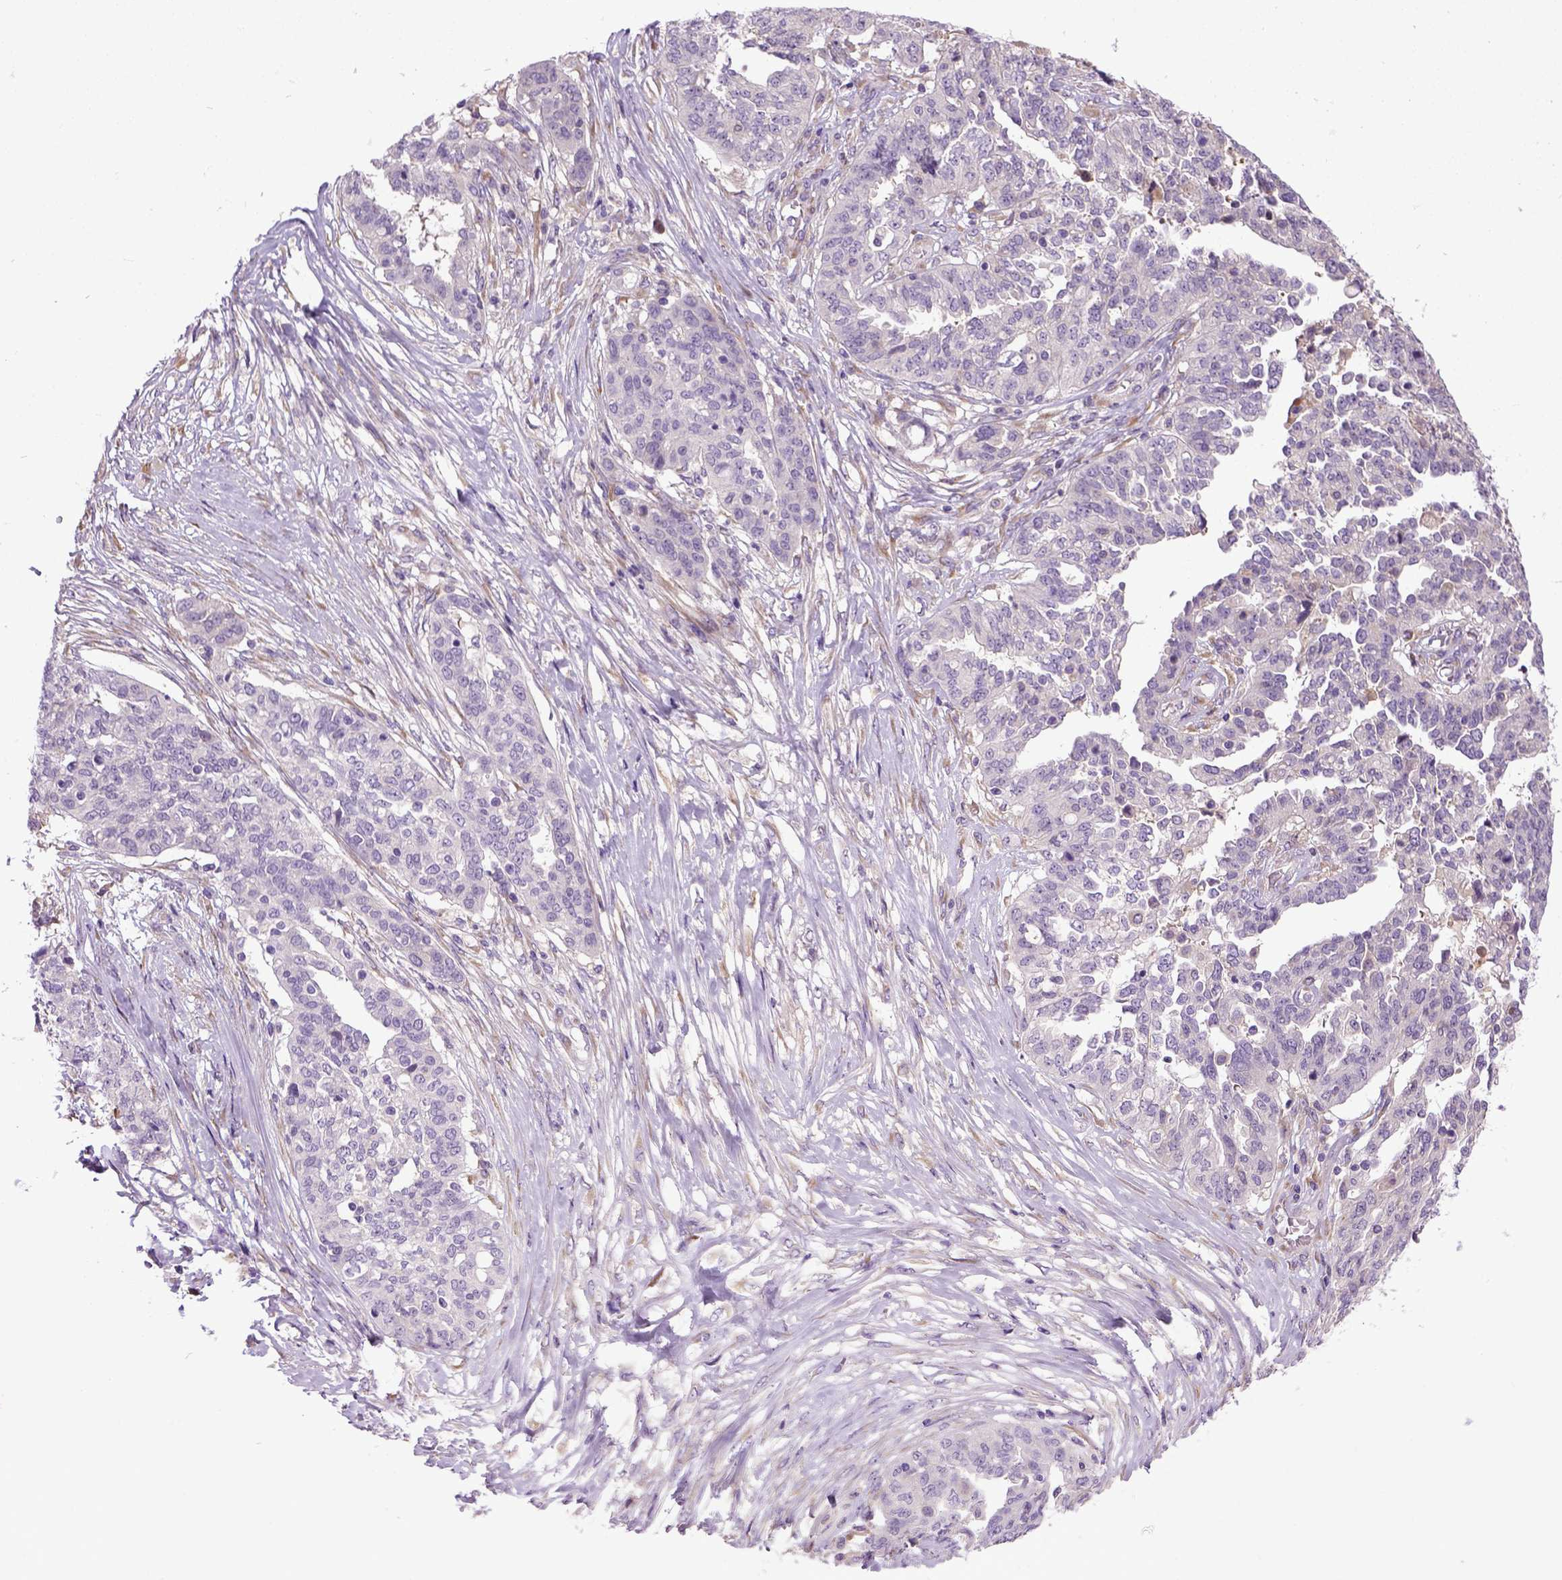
{"staining": {"intensity": "negative", "quantity": "none", "location": "none"}, "tissue": "ovarian cancer", "cell_type": "Tumor cells", "image_type": "cancer", "snomed": [{"axis": "morphology", "description": "Cystadenocarcinoma, serous, NOS"}, {"axis": "topography", "description": "Ovary"}], "caption": "Human ovarian serous cystadenocarcinoma stained for a protein using IHC displays no staining in tumor cells.", "gene": "NEK5", "patient": {"sex": "female", "age": 67}}